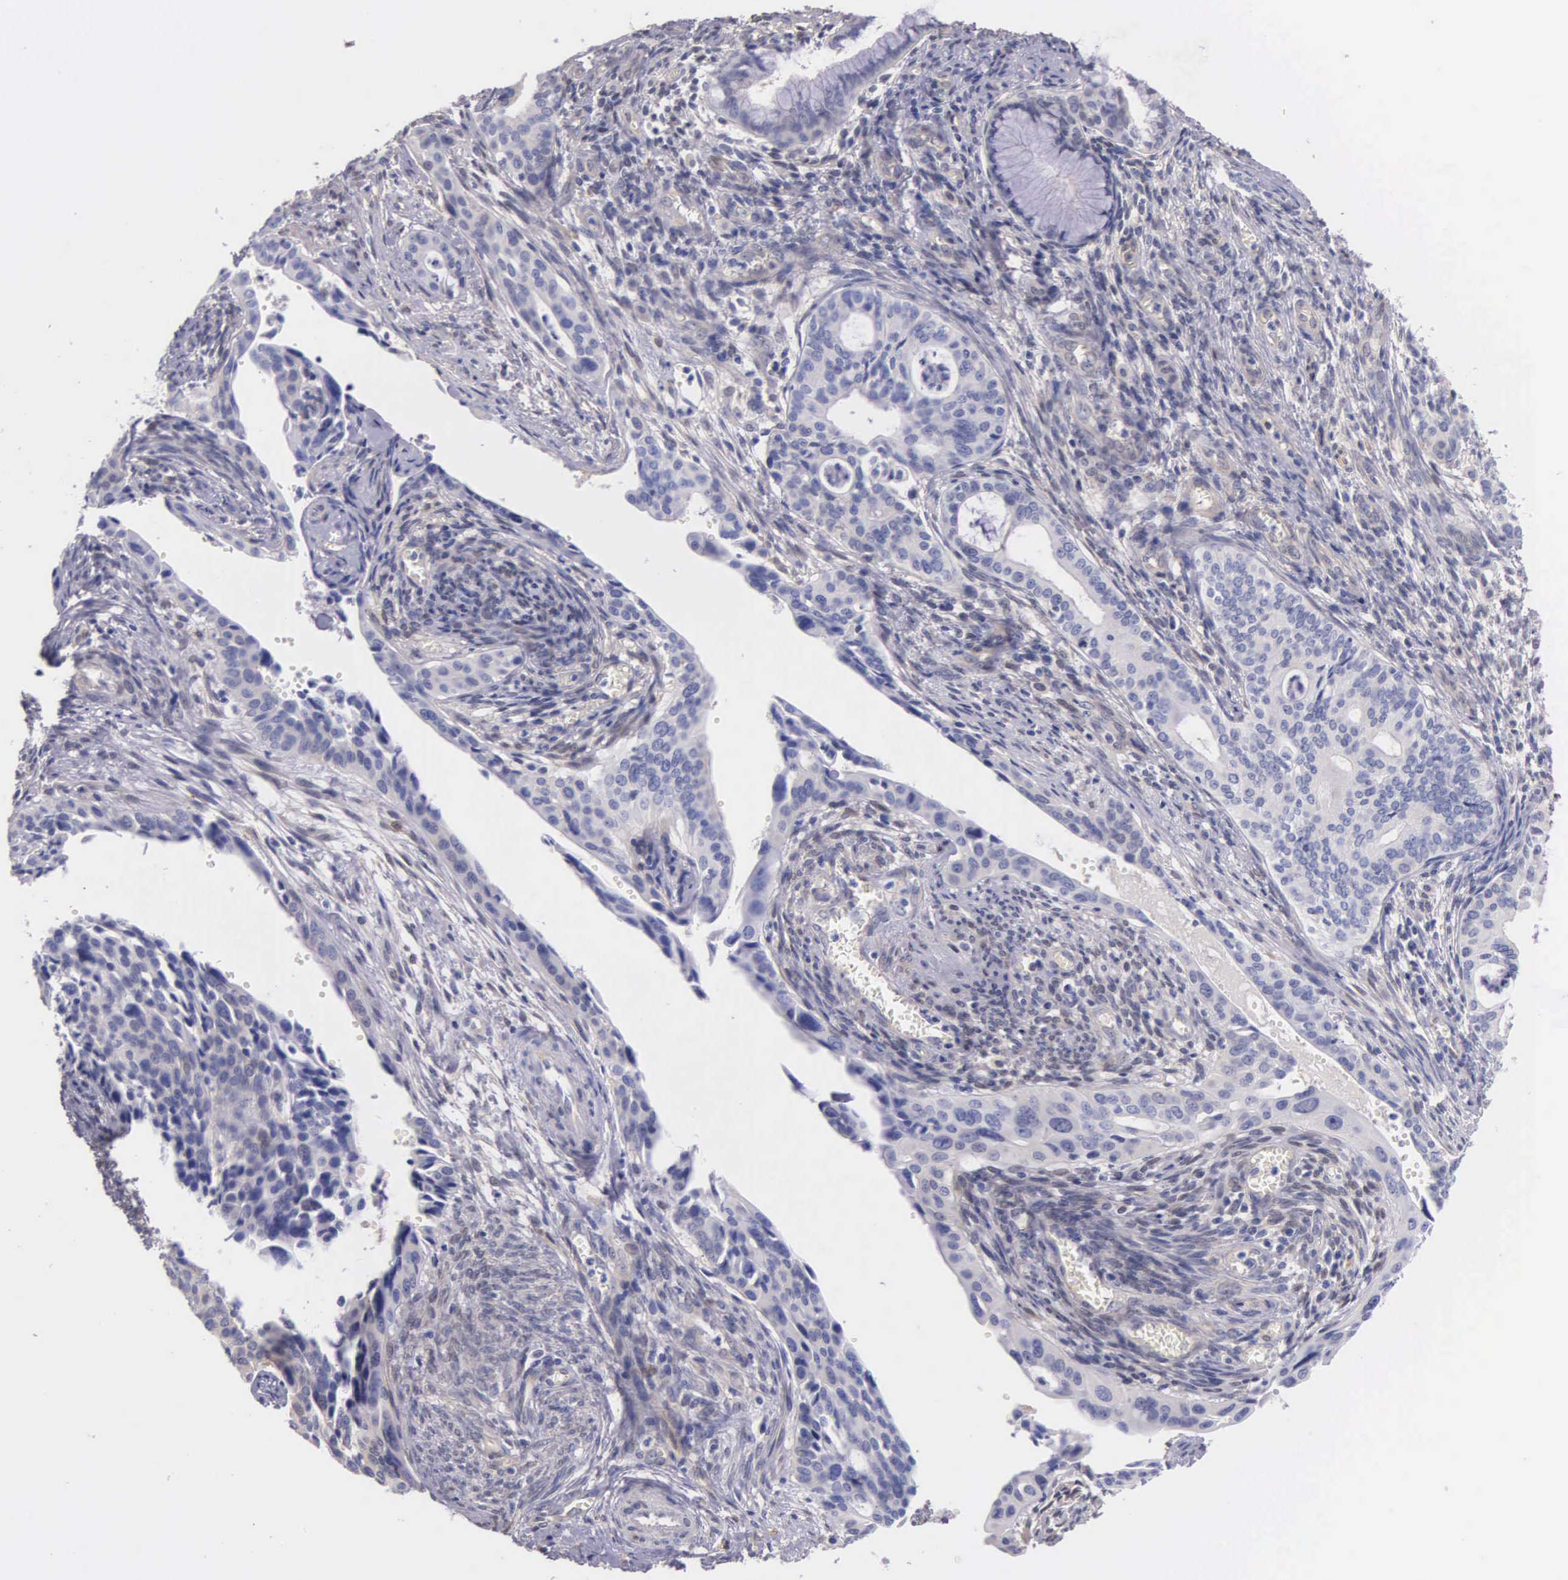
{"staining": {"intensity": "negative", "quantity": "none", "location": "none"}, "tissue": "cervical cancer", "cell_type": "Tumor cells", "image_type": "cancer", "snomed": [{"axis": "morphology", "description": "Squamous cell carcinoma, NOS"}, {"axis": "topography", "description": "Cervix"}], "caption": "High magnification brightfield microscopy of cervical cancer stained with DAB (brown) and counterstained with hematoxylin (blue): tumor cells show no significant expression.", "gene": "GSTT2", "patient": {"sex": "female", "age": 34}}